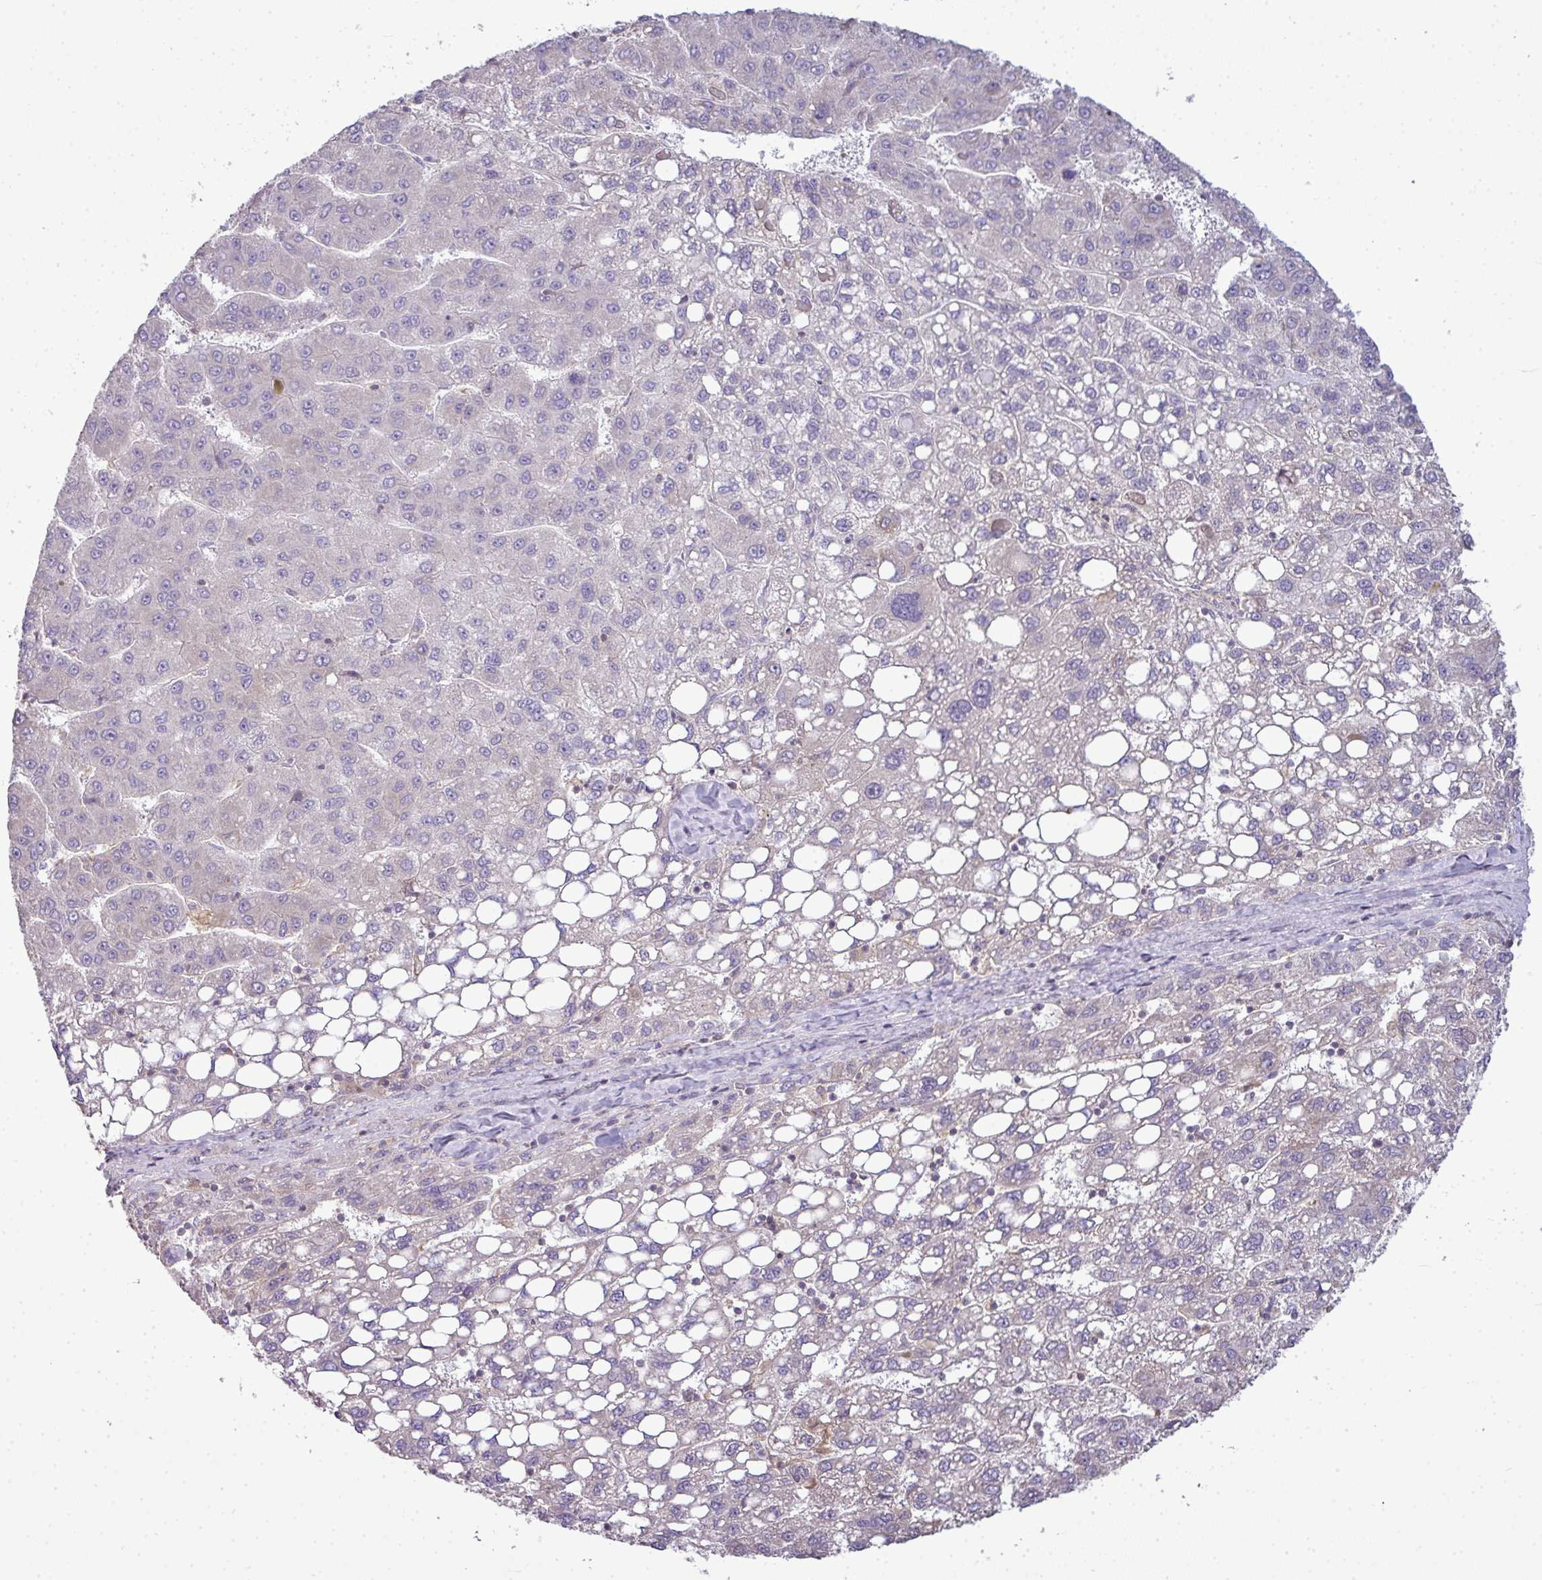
{"staining": {"intensity": "negative", "quantity": "none", "location": "none"}, "tissue": "liver cancer", "cell_type": "Tumor cells", "image_type": "cancer", "snomed": [{"axis": "morphology", "description": "Carcinoma, Hepatocellular, NOS"}, {"axis": "topography", "description": "Liver"}], "caption": "Tumor cells are negative for protein expression in human liver cancer.", "gene": "STAT5A", "patient": {"sex": "female", "age": 82}}